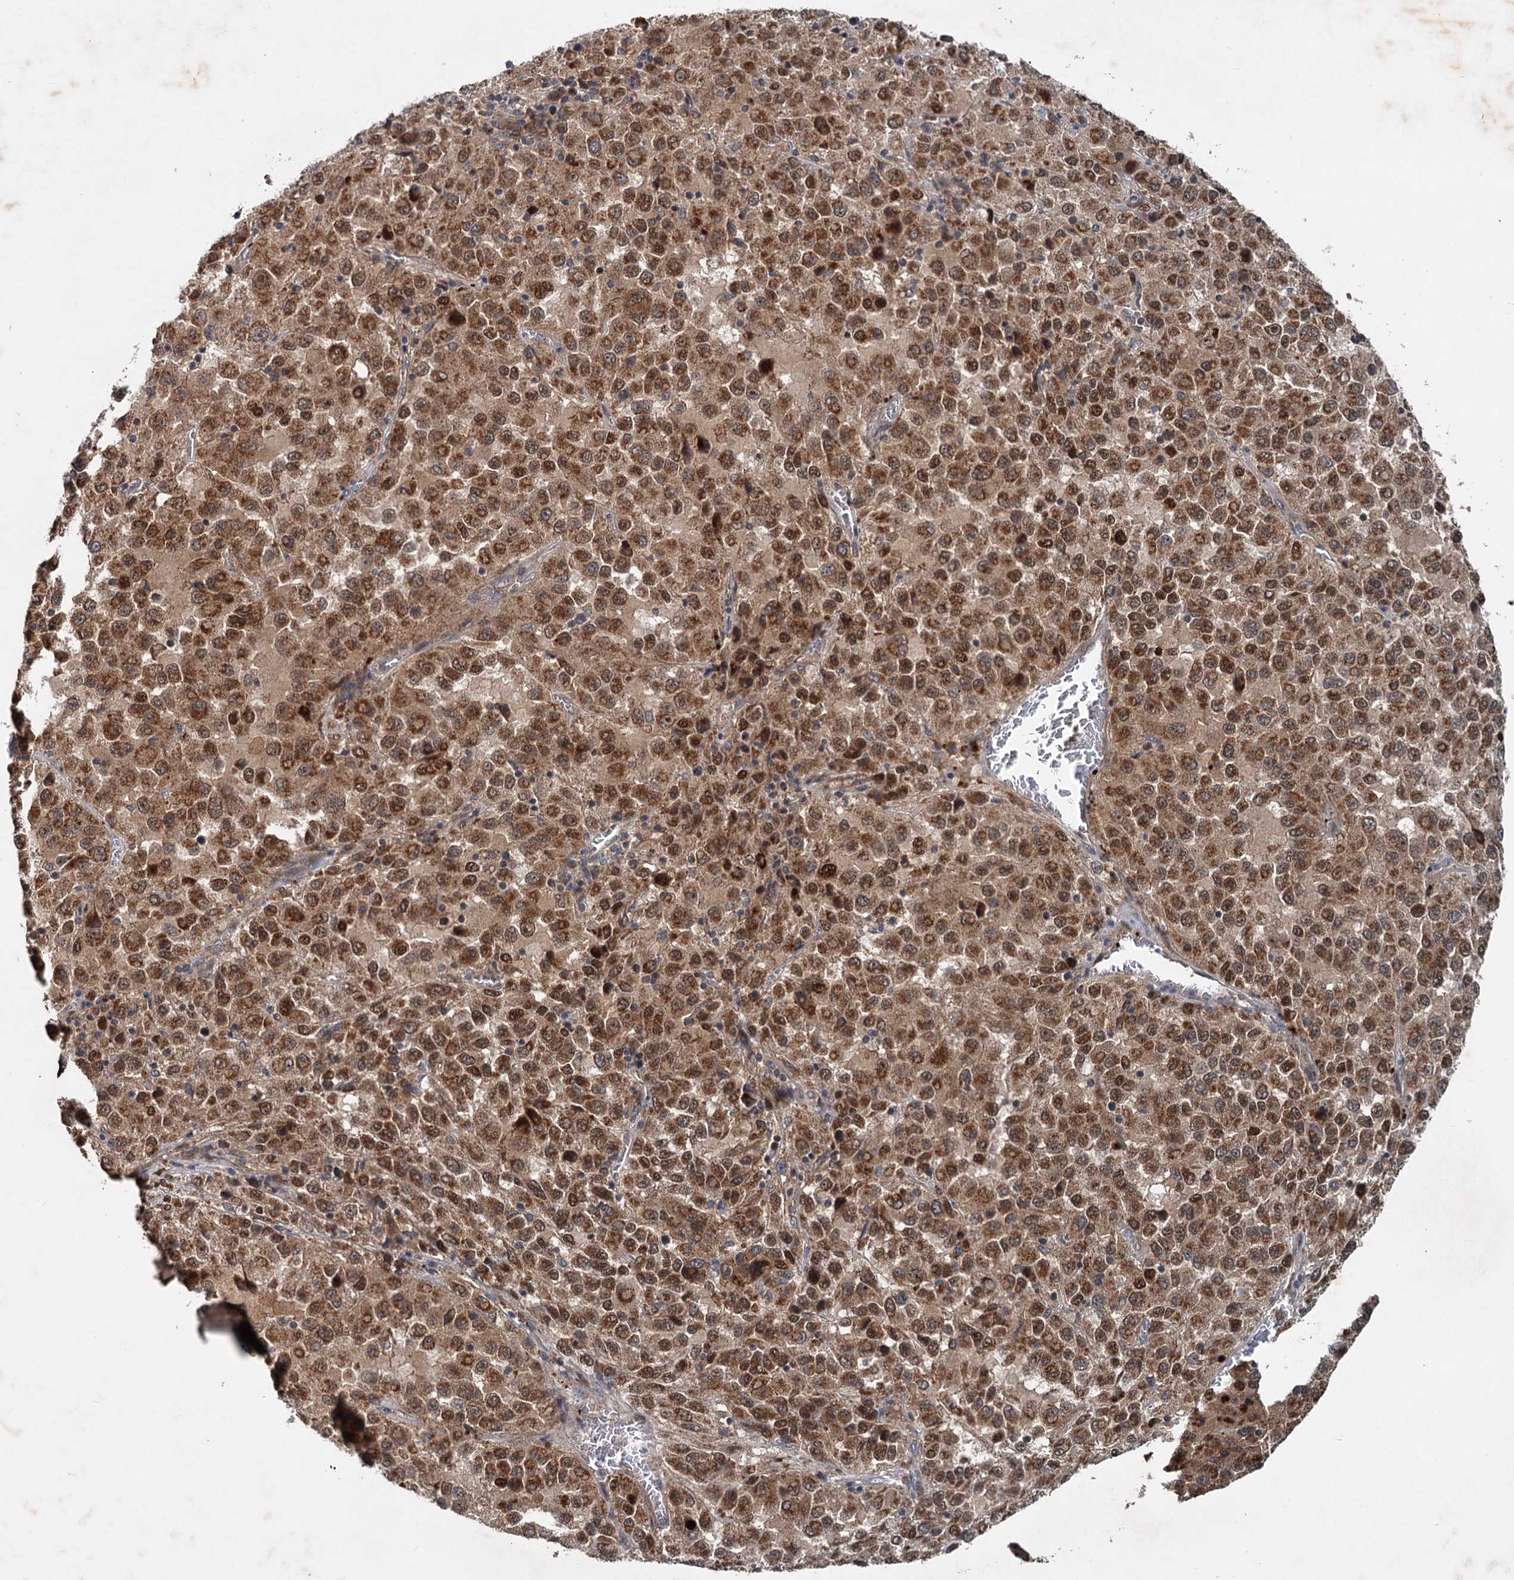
{"staining": {"intensity": "moderate", "quantity": ">75%", "location": "cytoplasmic/membranous,nuclear"}, "tissue": "melanoma", "cell_type": "Tumor cells", "image_type": "cancer", "snomed": [{"axis": "morphology", "description": "Malignant melanoma, Metastatic site"}, {"axis": "topography", "description": "Lung"}], "caption": "Immunohistochemical staining of melanoma exhibits medium levels of moderate cytoplasmic/membranous and nuclear positivity in approximately >75% of tumor cells. Using DAB (3,3'-diaminobenzidine) (brown) and hematoxylin (blue) stains, captured at high magnification using brightfield microscopy.", "gene": "N4BP2L2", "patient": {"sex": "male", "age": 64}}